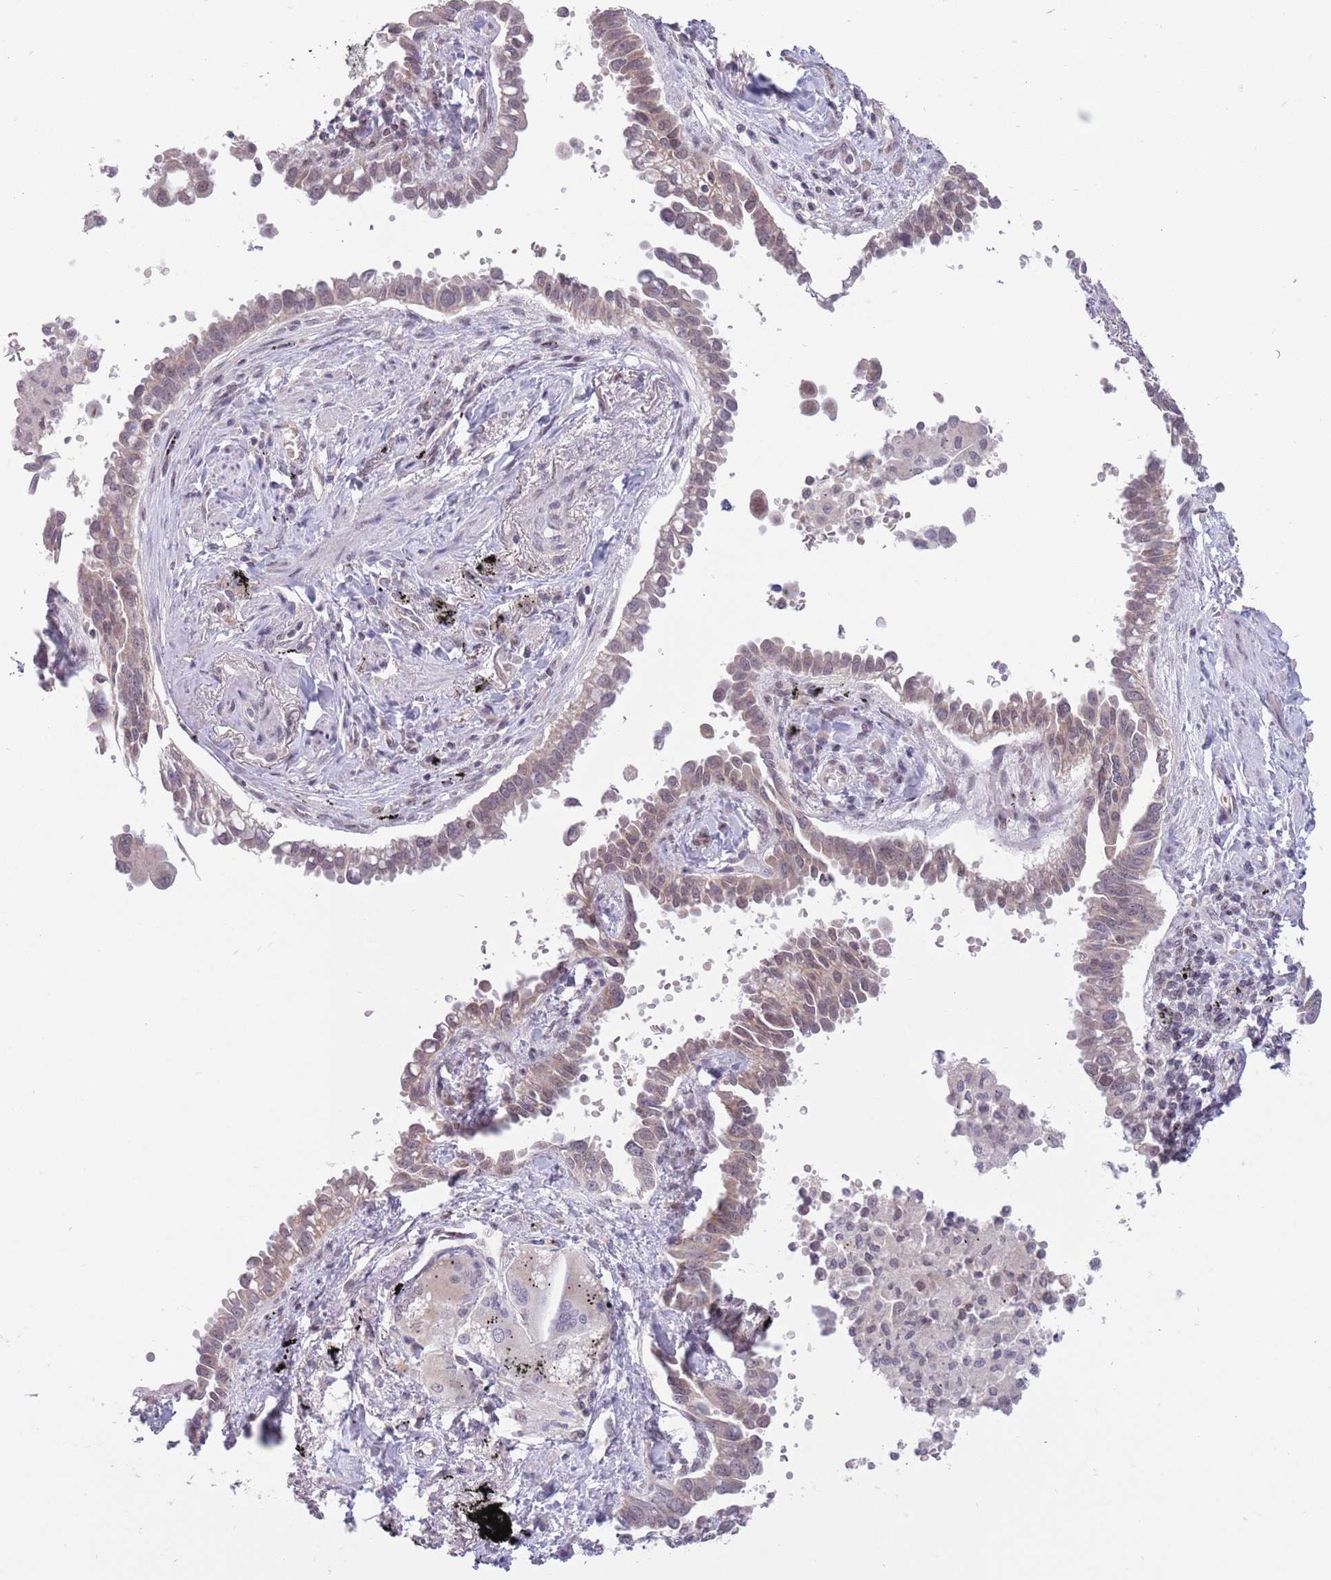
{"staining": {"intensity": "weak", "quantity": "25%-75%", "location": "cytoplasmic/membranous,nuclear"}, "tissue": "lung cancer", "cell_type": "Tumor cells", "image_type": "cancer", "snomed": [{"axis": "morphology", "description": "Adenocarcinoma, NOS"}, {"axis": "topography", "description": "Lung"}], "caption": "Lung cancer (adenocarcinoma) stained for a protein (brown) demonstrates weak cytoplasmic/membranous and nuclear positive staining in approximately 25%-75% of tumor cells.", "gene": "ZNF574", "patient": {"sex": "male", "age": 67}}